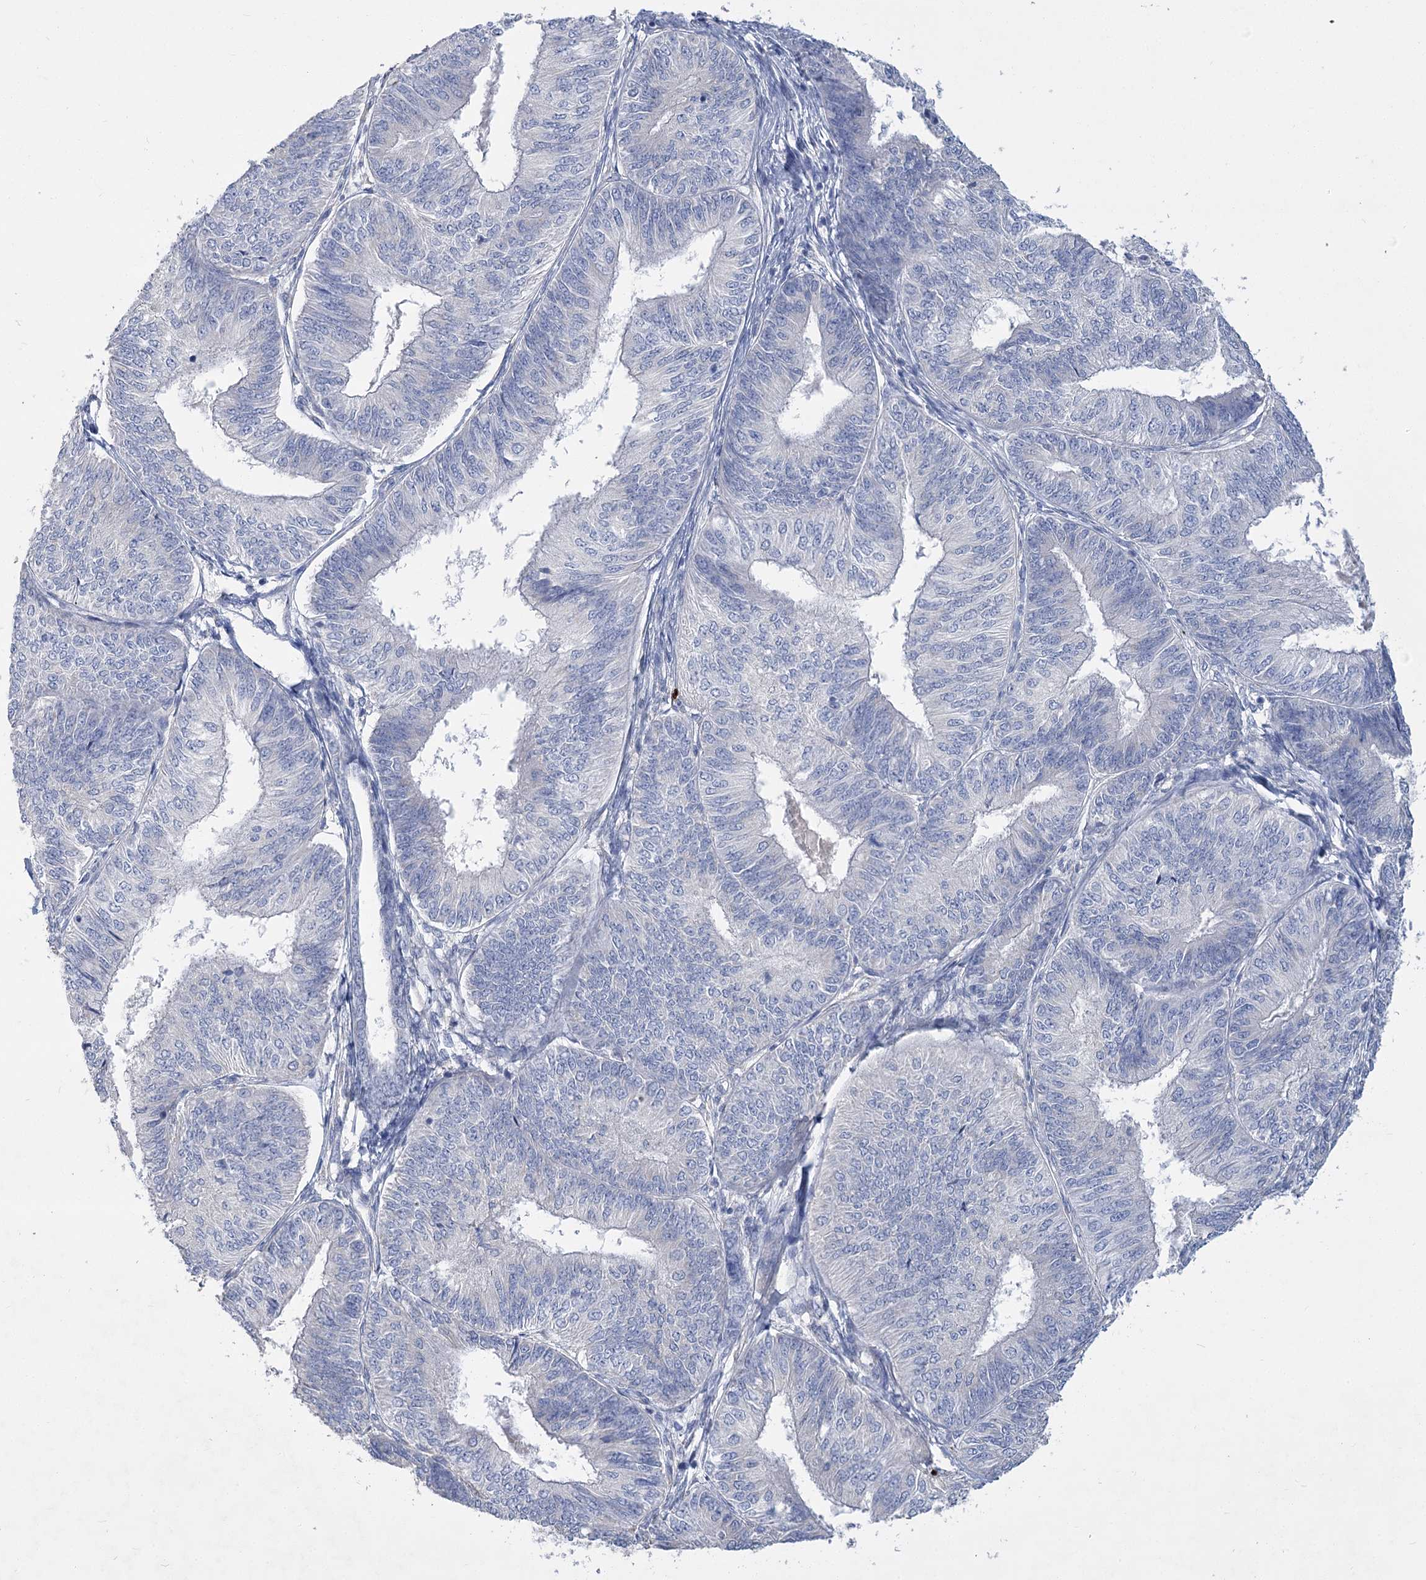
{"staining": {"intensity": "negative", "quantity": "none", "location": "none"}, "tissue": "endometrial cancer", "cell_type": "Tumor cells", "image_type": "cancer", "snomed": [{"axis": "morphology", "description": "Adenocarcinoma, NOS"}, {"axis": "topography", "description": "Endometrium"}], "caption": "Micrograph shows no protein positivity in tumor cells of endometrial cancer (adenocarcinoma) tissue.", "gene": "SLC9A3", "patient": {"sex": "female", "age": 58}}